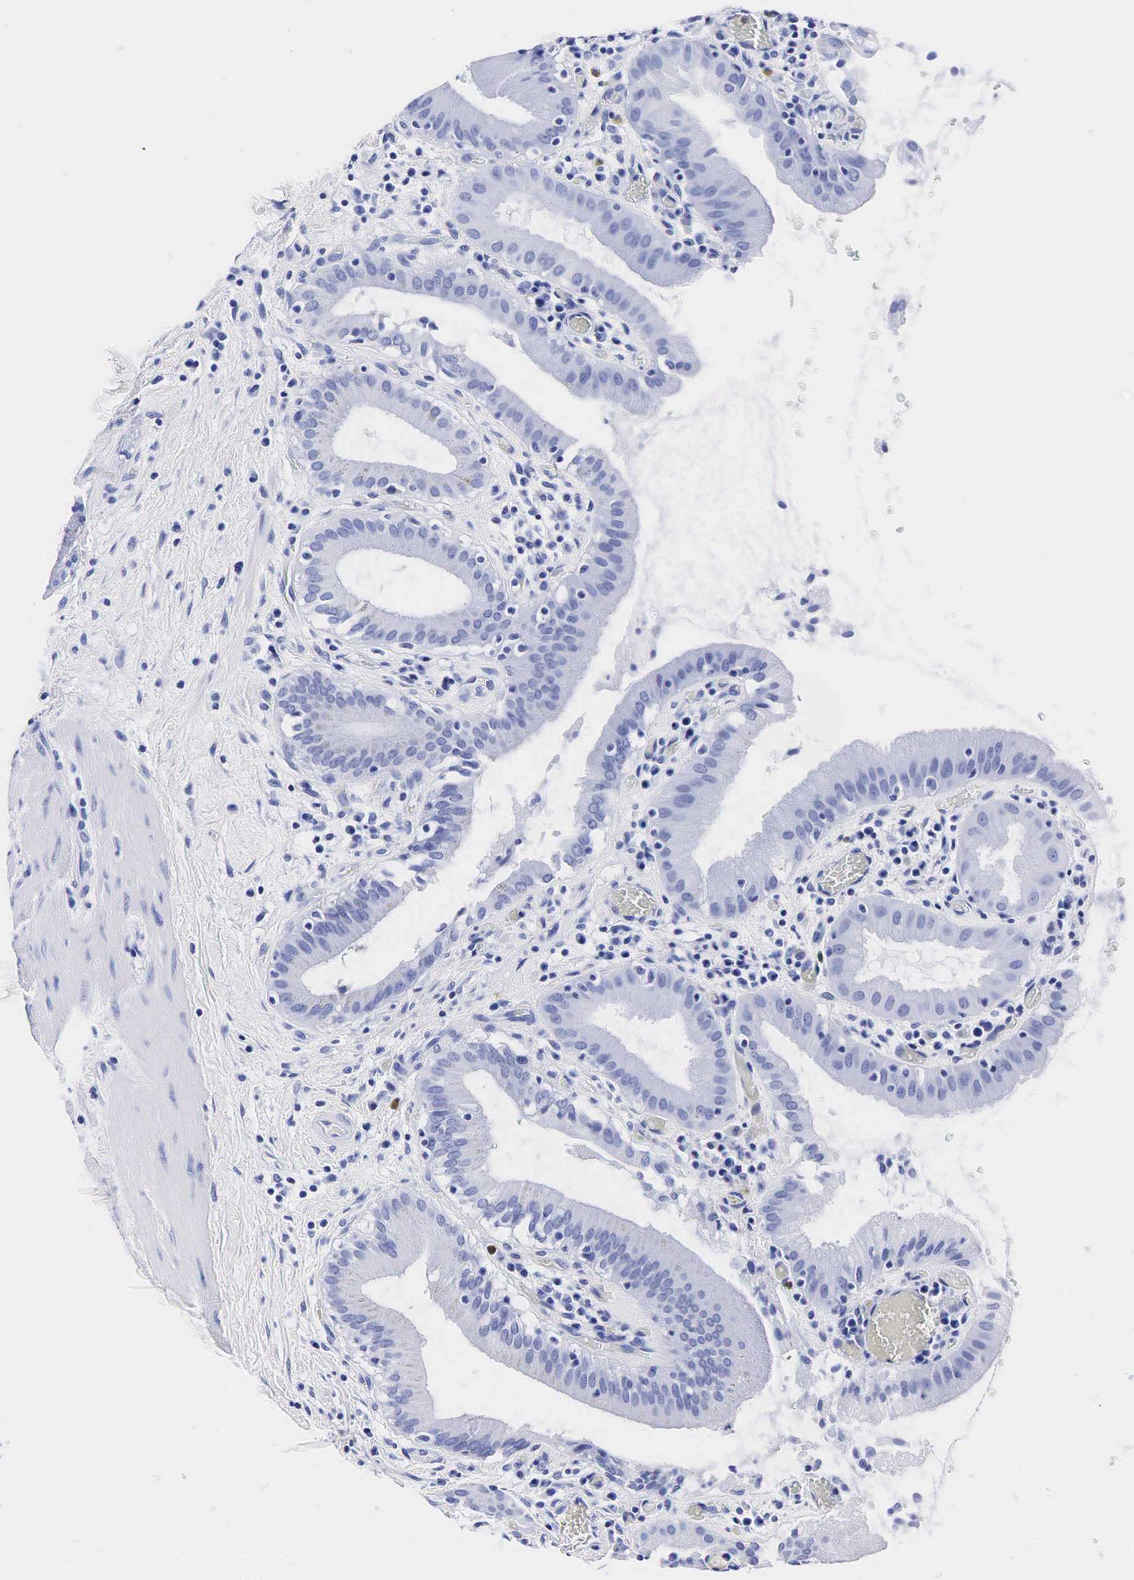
{"staining": {"intensity": "negative", "quantity": "none", "location": "none"}, "tissue": "gallbladder", "cell_type": "Glandular cells", "image_type": "normal", "snomed": [{"axis": "morphology", "description": "Normal tissue, NOS"}, {"axis": "topography", "description": "Gallbladder"}], "caption": "There is no significant staining in glandular cells of gallbladder. (Brightfield microscopy of DAB immunohistochemistry (IHC) at high magnification).", "gene": "KLK3", "patient": {"sex": "male", "age": 73}}